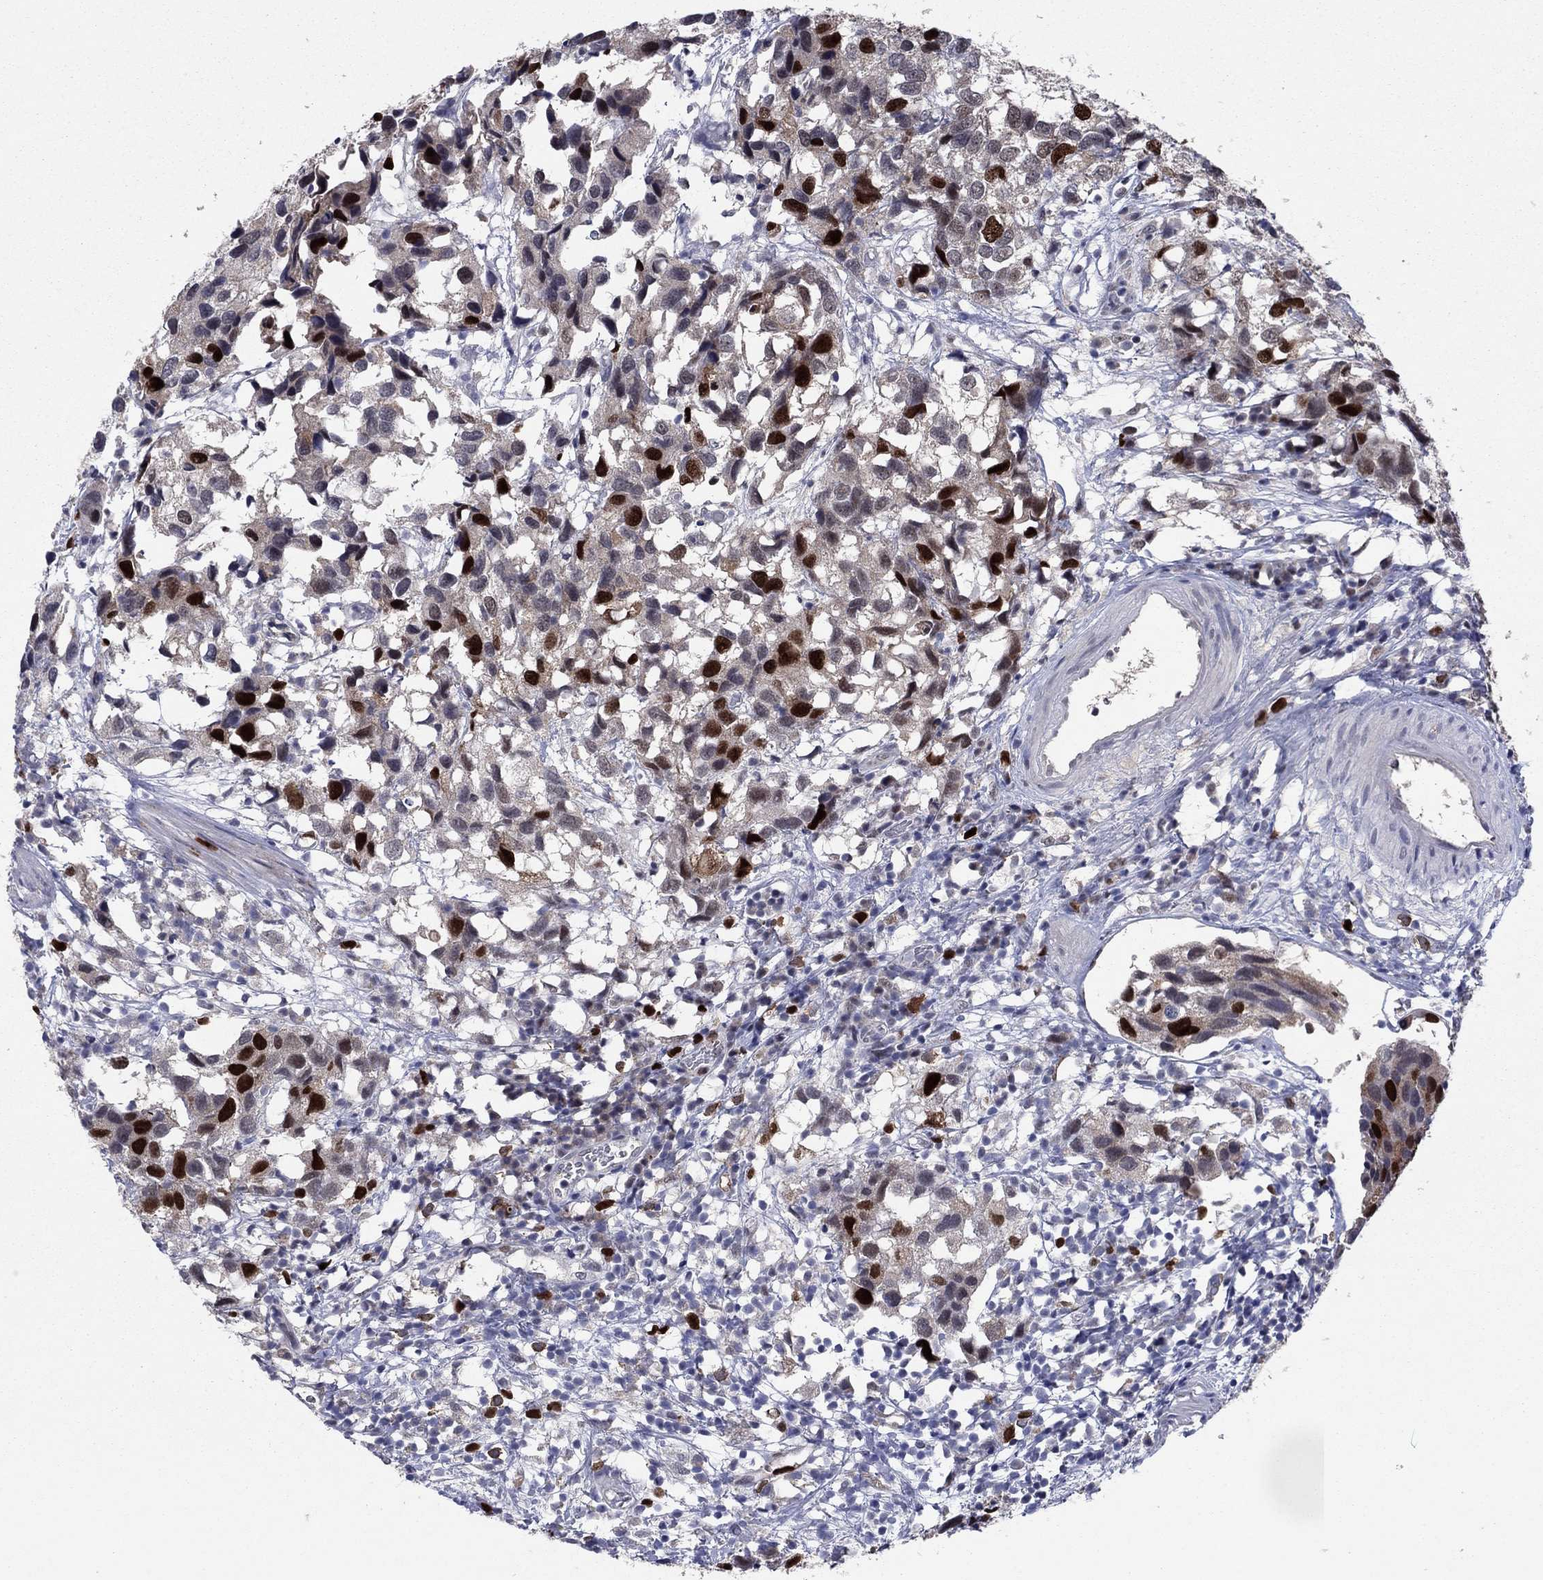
{"staining": {"intensity": "strong", "quantity": "25%-75%", "location": "nuclear"}, "tissue": "urothelial cancer", "cell_type": "Tumor cells", "image_type": "cancer", "snomed": [{"axis": "morphology", "description": "Urothelial carcinoma, High grade"}, {"axis": "topography", "description": "Urinary bladder"}], "caption": "Immunohistochemistry (IHC) image of urothelial cancer stained for a protein (brown), which reveals high levels of strong nuclear positivity in approximately 25%-75% of tumor cells.", "gene": "CDCA5", "patient": {"sex": "male", "age": 79}}